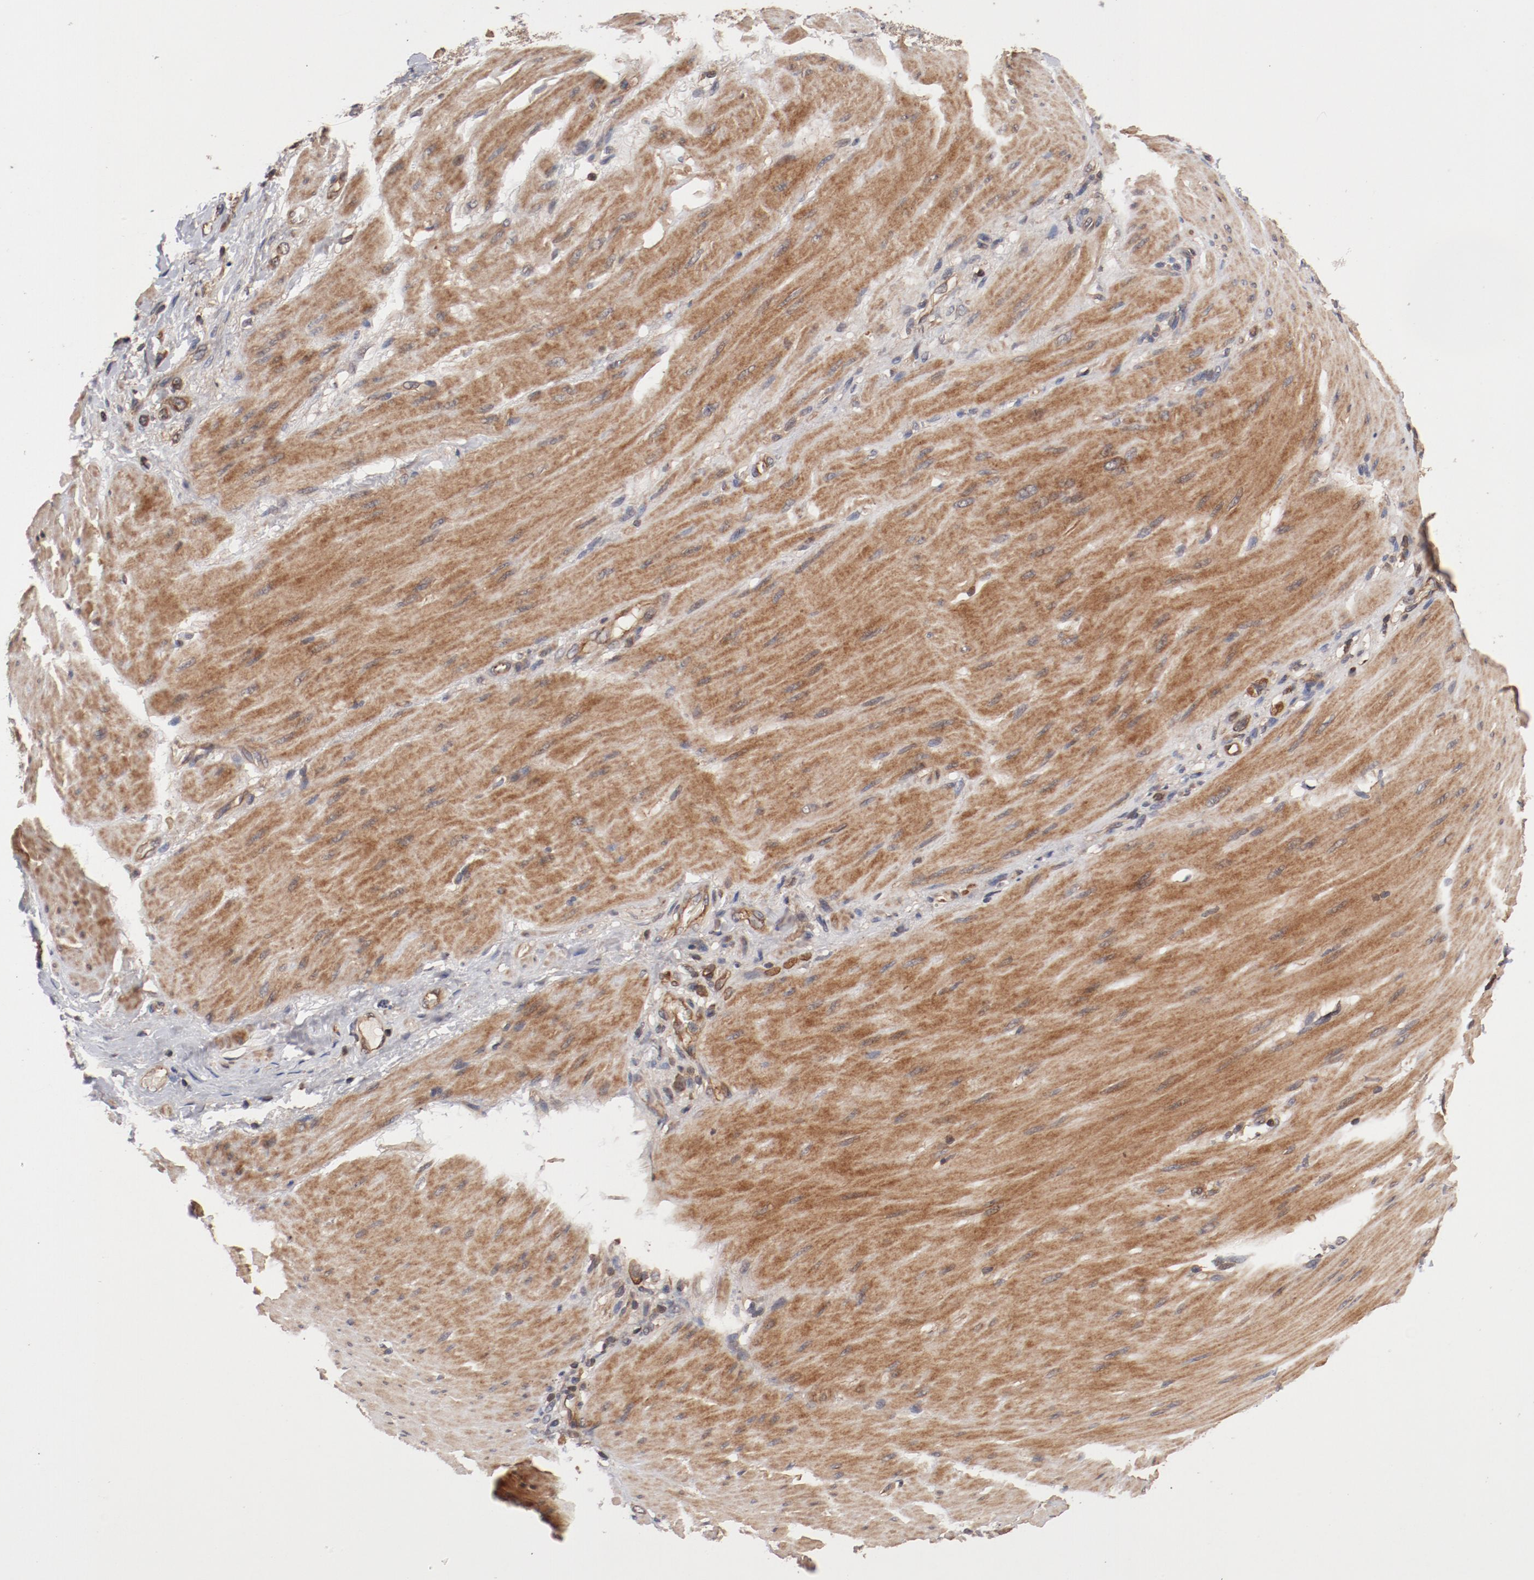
{"staining": {"intensity": "moderate", "quantity": ">75%", "location": "cytoplasmic/membranous"}, "tissue": "stomach cancer", "cell_type": "Tumor cells", "image_type": "cancer", "snomed": [{"axis": "morphology", "description": "Normal tissue, NOS"}, {"axis": "morphology", "description": "Adenocarcinoma, NOS"}, {"axis": "topography", "description": "Stomach"}], "caption": "IHC of stomach cancer (adenocarcinoma) shows medium levels of moderate cytoplasmic/membranous staining in about >75% of tumor cells.", "gene": "GUF1", "patient": {"sex": "male", "age": 82}}